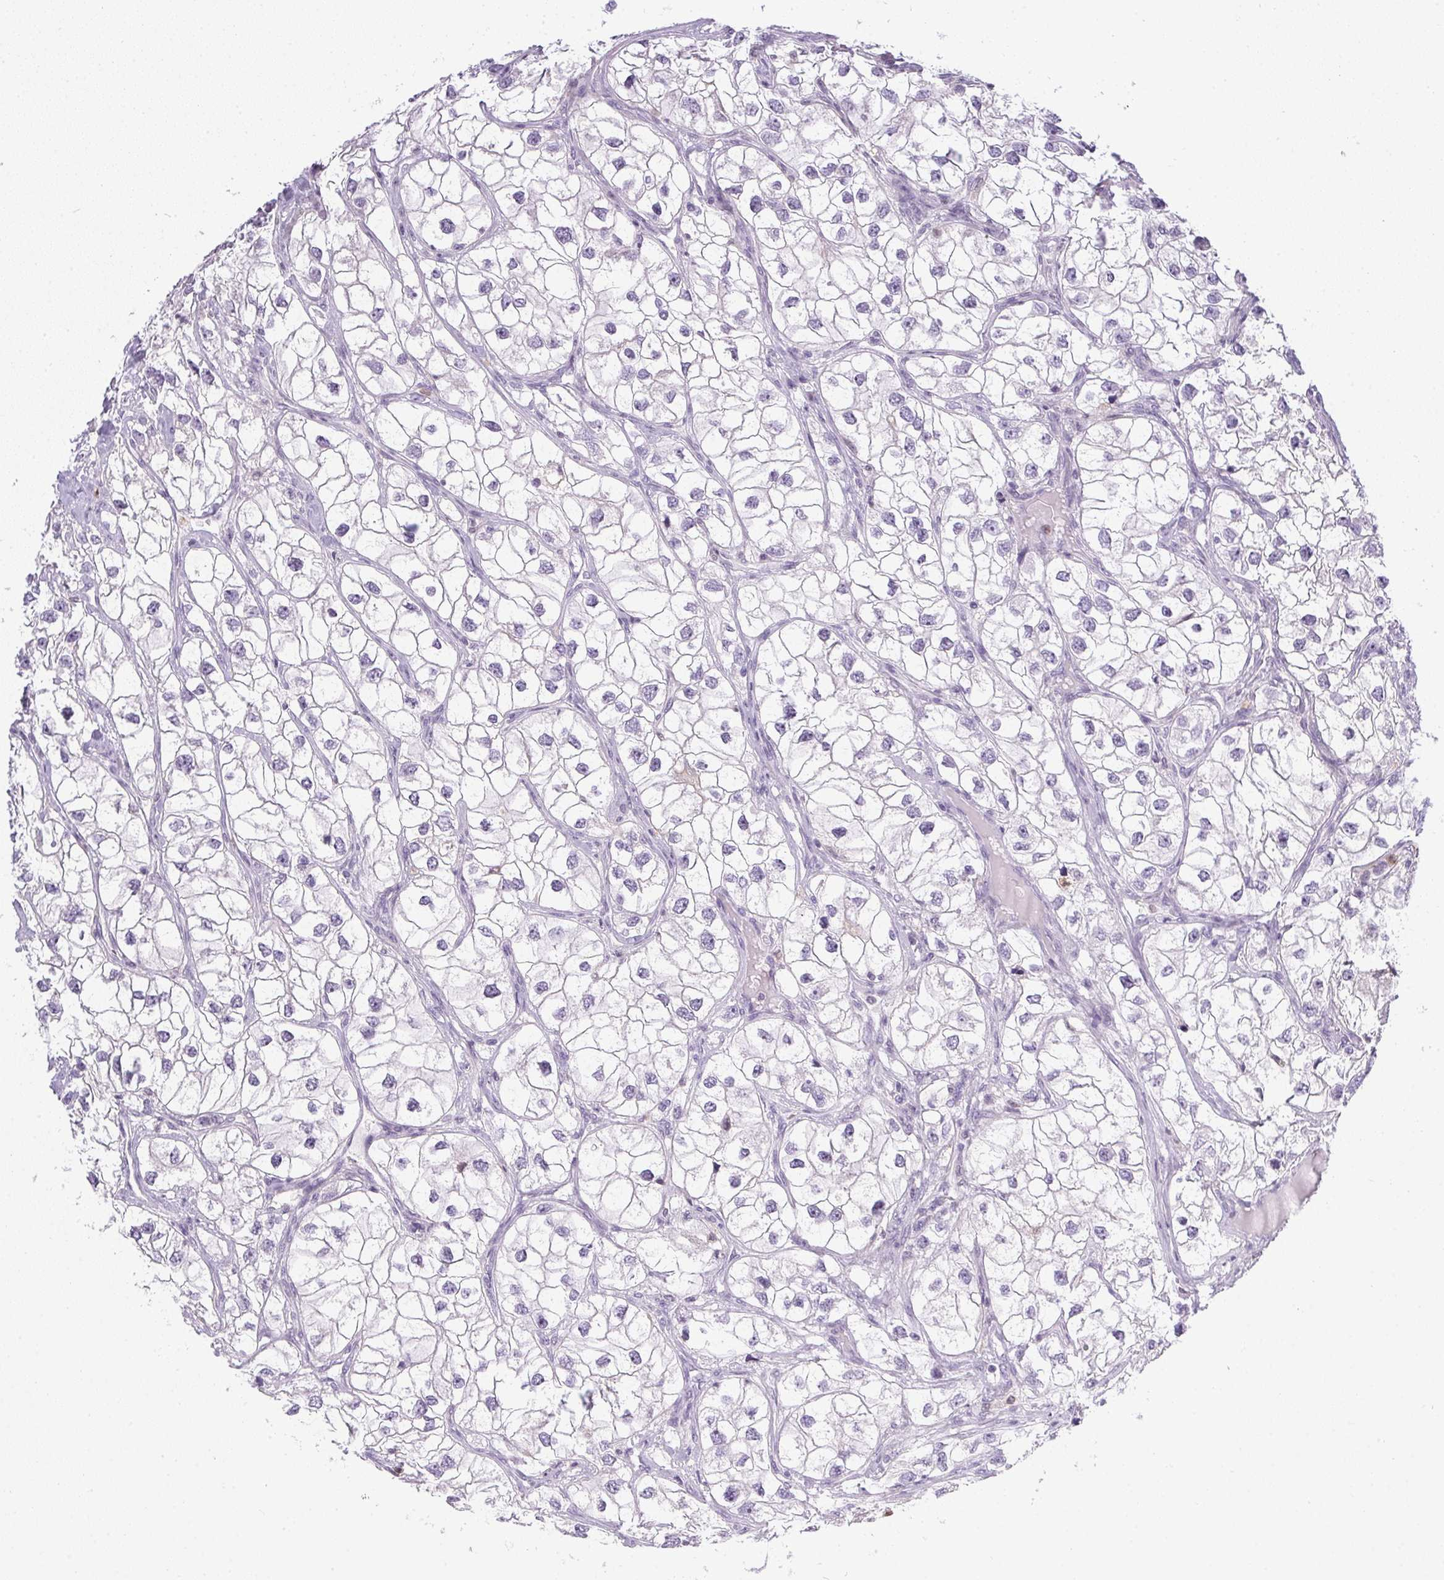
{"staining": {"intensity": "negative", "quantity": "none", "location": "none"}, "tissue": "renal cancer", "cell_type": "Tumor cells", "image_type": "cancer", "snomed": [{"axis": "morphology", "description": "Adenocarcinoma, NOS"}, {"axis": "topography", "description": "Kidney"}], "caption": "Immunohistochemical staining of human renal cancer demonstrates no significant positivity in tumor cells.", "gene": "DNAJC5G", "patient": {"sex": "male", "age": 59}}